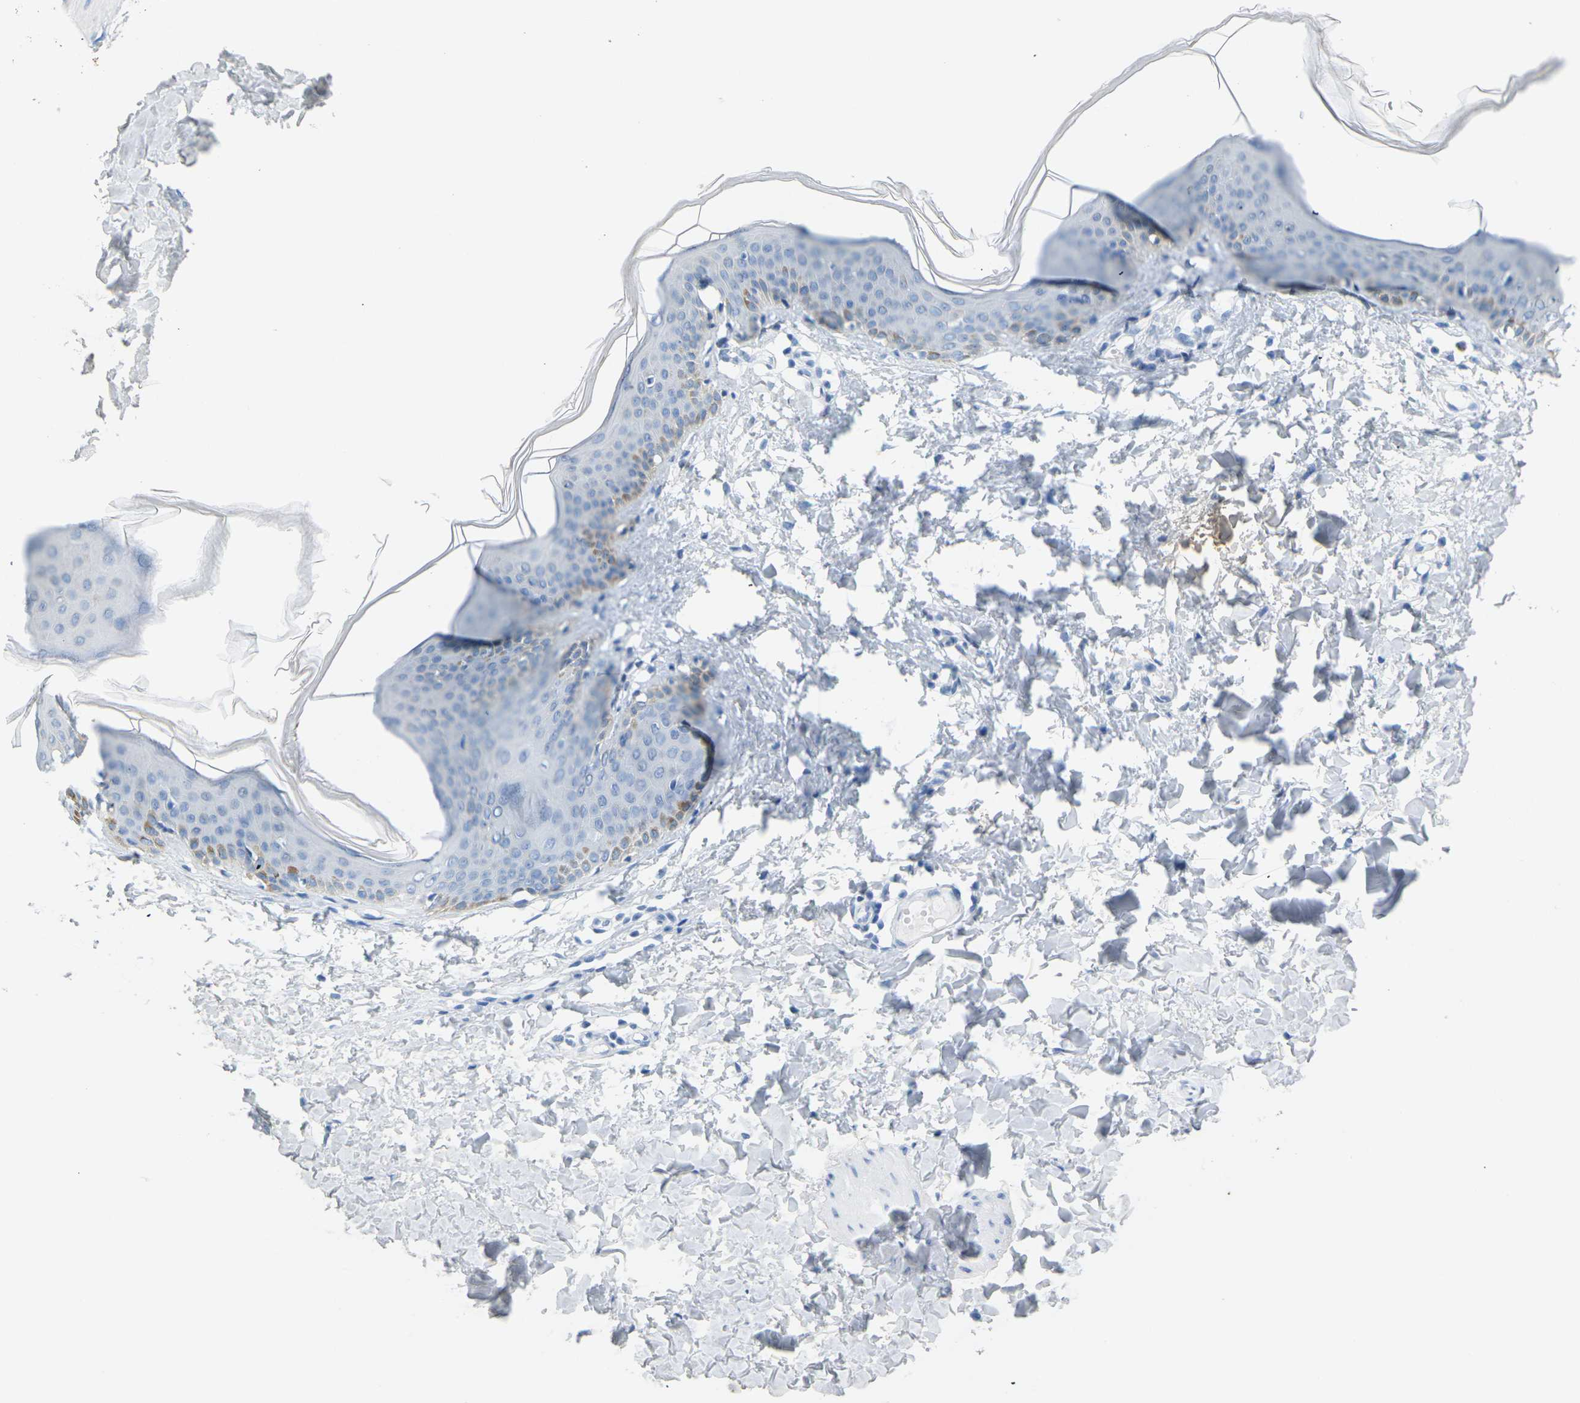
{"staining": {"intensity": "negative", "quantity": "none", "location": "none"}, "tissue": "skin", "cell_type": "Fibroblasts", "image_type": "normal", "snomed": [{"axis": "morphology", "description": "Normal tissue, NOS"}, {"axis": "topography", "description": "Skin"}], "caption": "DAB (3,3'-diaminobenzidine) immunohistochemical staining of unremarkable human skin demonstrates no significant staining in fibroblasts.", "gene": "CTAG1A", "patient": {"sex": "female", "age": 17}}